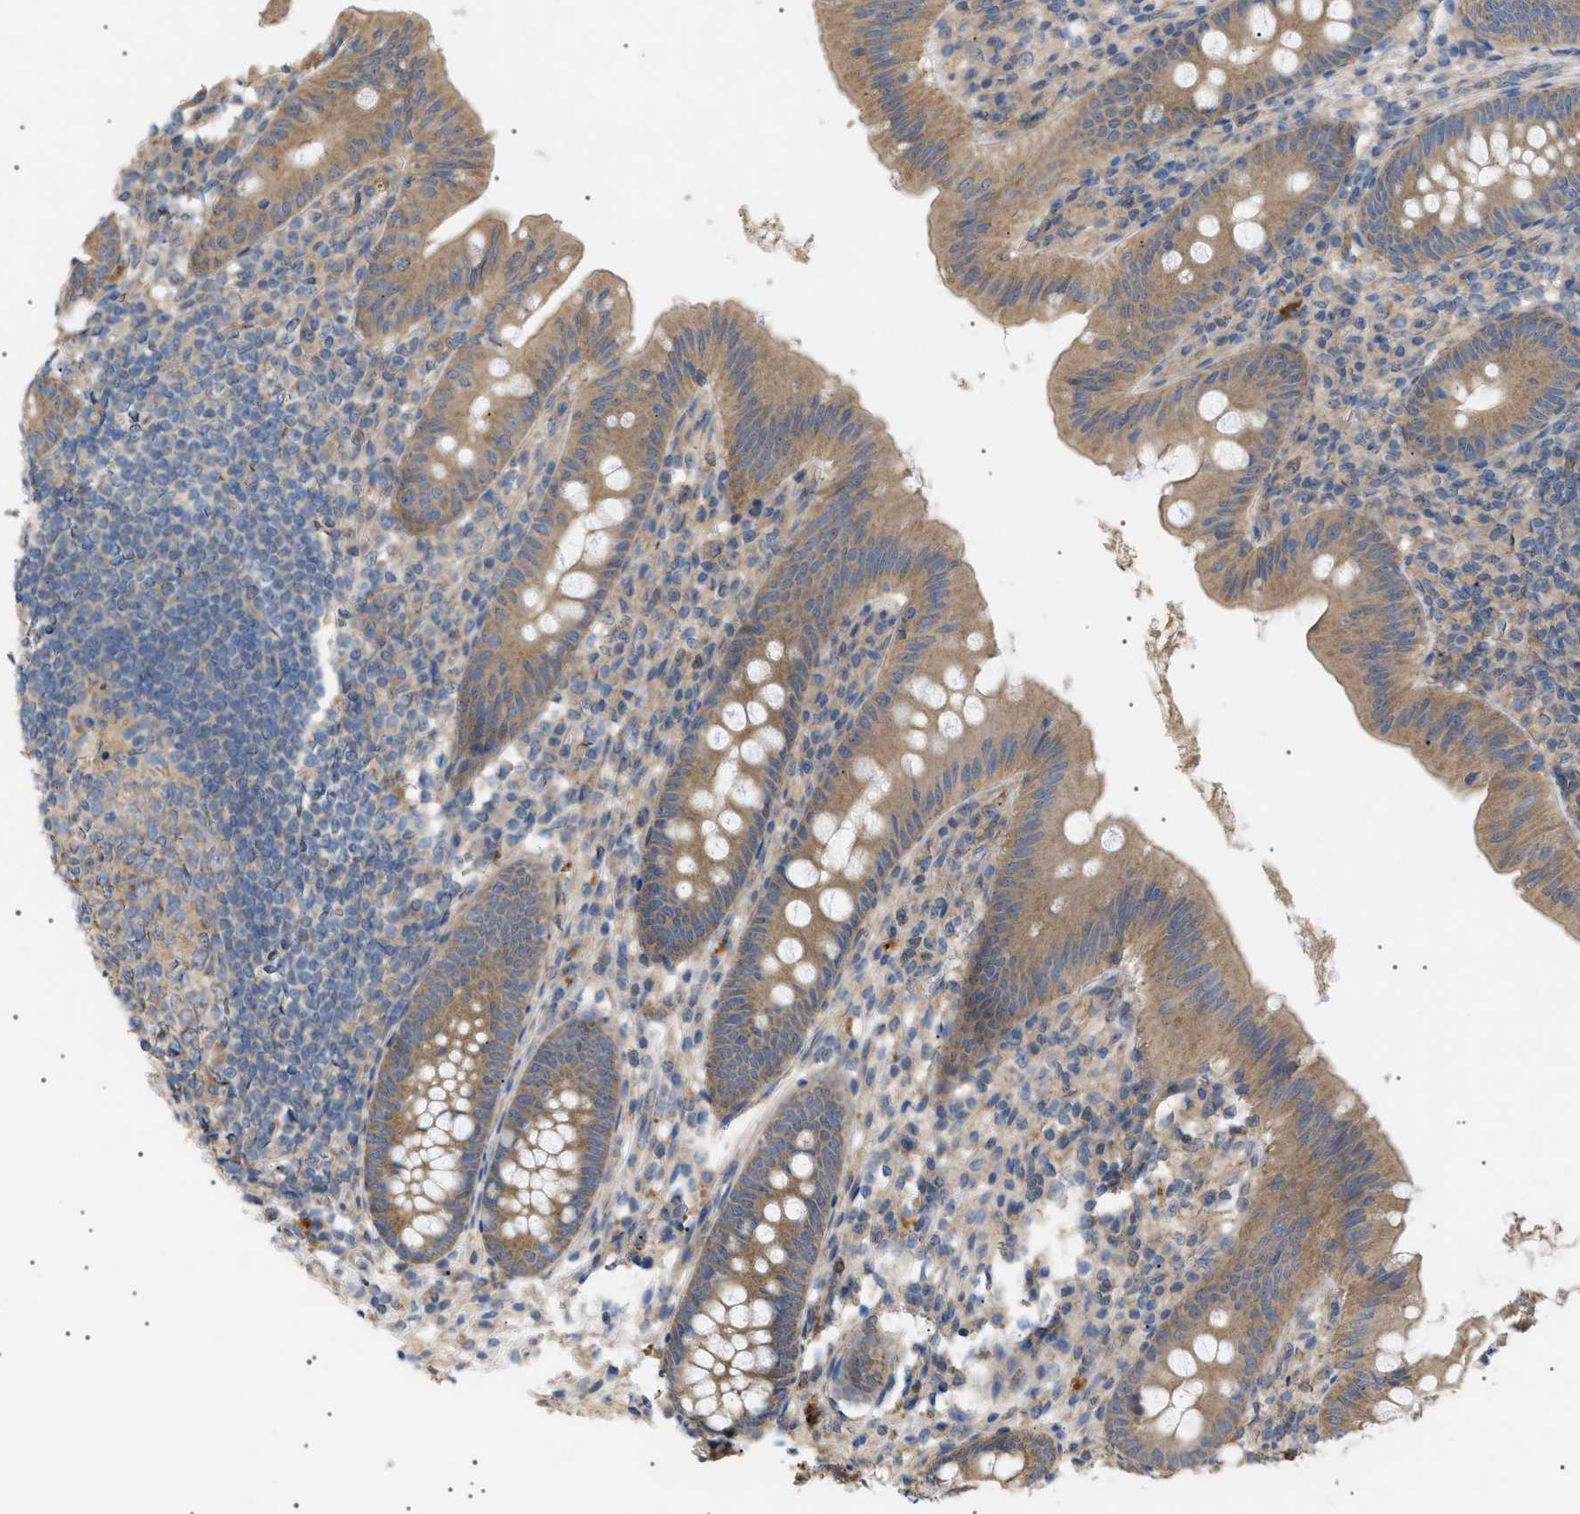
{"staining": {"intensity": "moderate", "quantity": ">75%", "location": "cytoplasmic/membranous"}, "tissue": "appendix", "cell_type": "Glandular cells", "image_type": "normal", "snomed": [{"axis": "morphology", "description": "Normal tissue, NOS"}, {"axis": "topography", "description": "Appendix"}], "caption": "High-magnification brightfield microscopy of benign appendix stained with DAB (3,3'-diaminobenzidine) (brown) and counterstained with hematoxylin (blue). glandular cells exhibit moderate cytoplasmic/membranous expression is present in approximately>75% of cells.", "gene": "IRS2", "patient": {"sex": "male", "age": 56}}